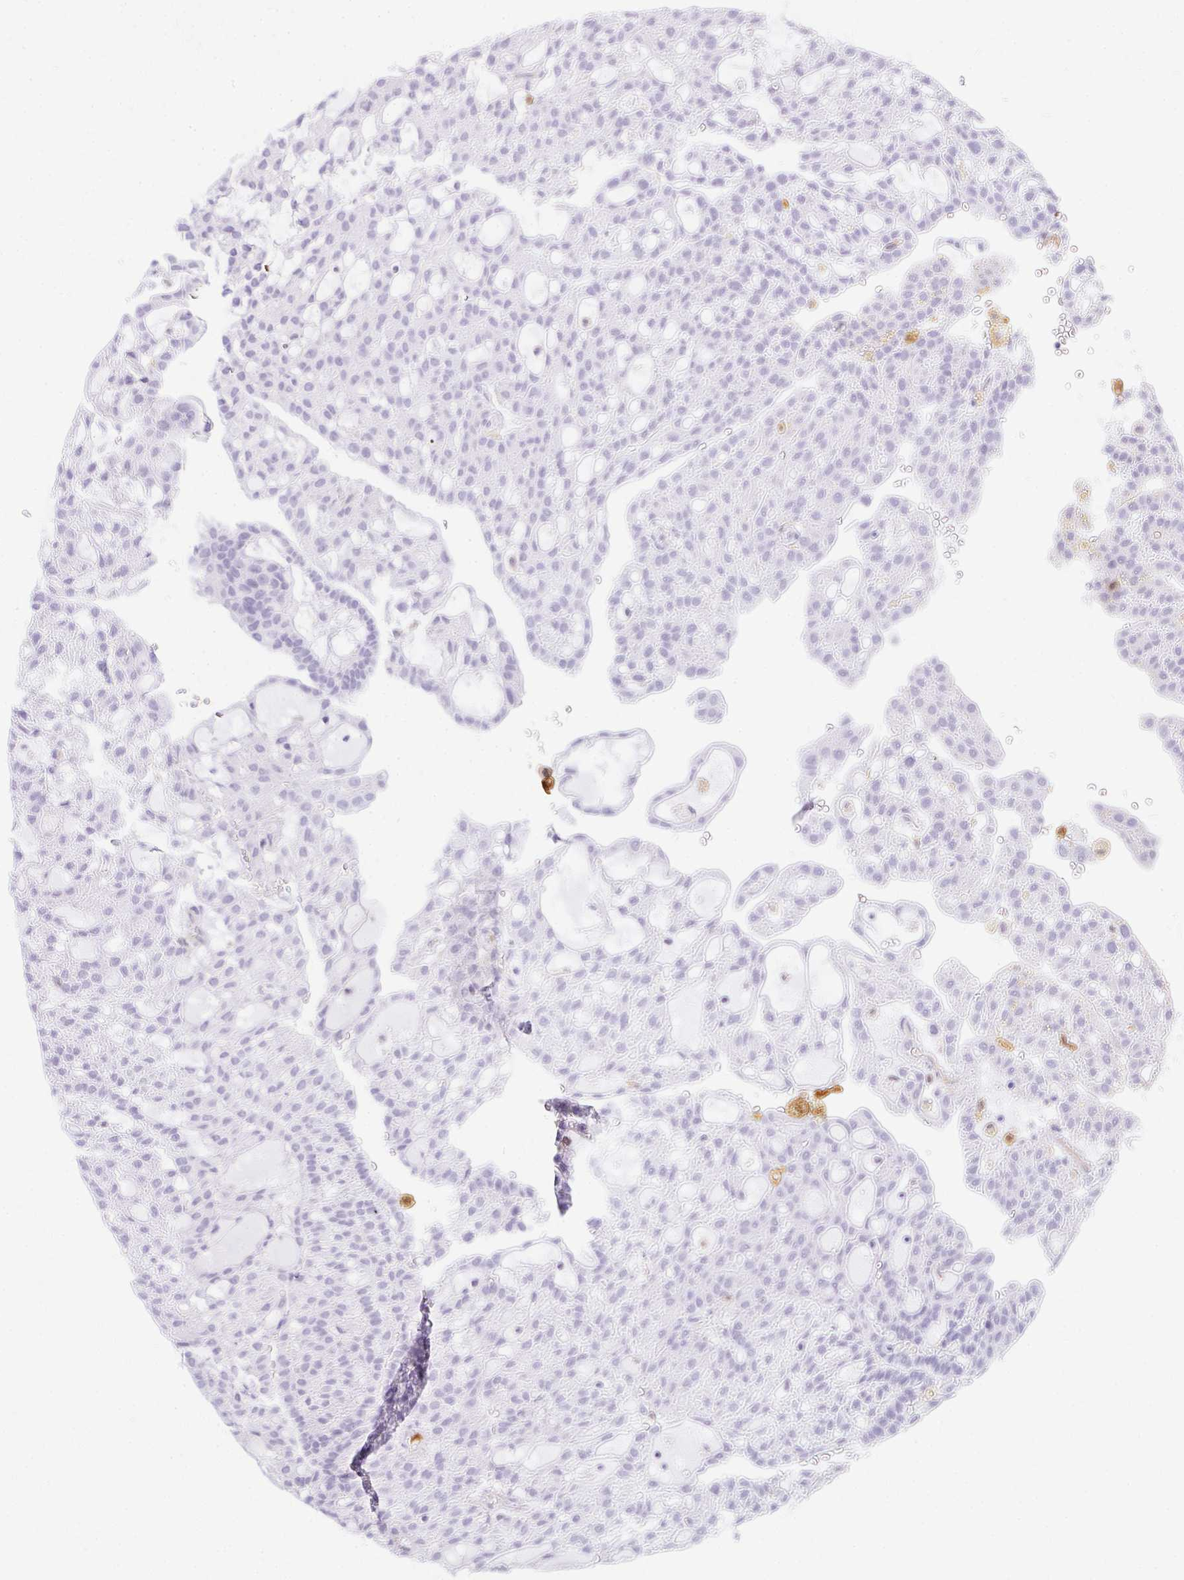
{"staining": {"intensity": "negative", "quantity": "none", "location": "none"}, "tissue": "renal cancer", "cell_type": "Tumor cells", "image_type": "cancer", "snomed": [{"axis": "morphology", "description": "Adenocarcinoma, NOS"}, {"axis": "topography", "description": "Kidney"}], "caption": "A photomicrograph of human renal adenocarcinoma is negative for staining in tumor cells.", "gene": "HK3", "patient": {"sex": "male", "age": 63}}